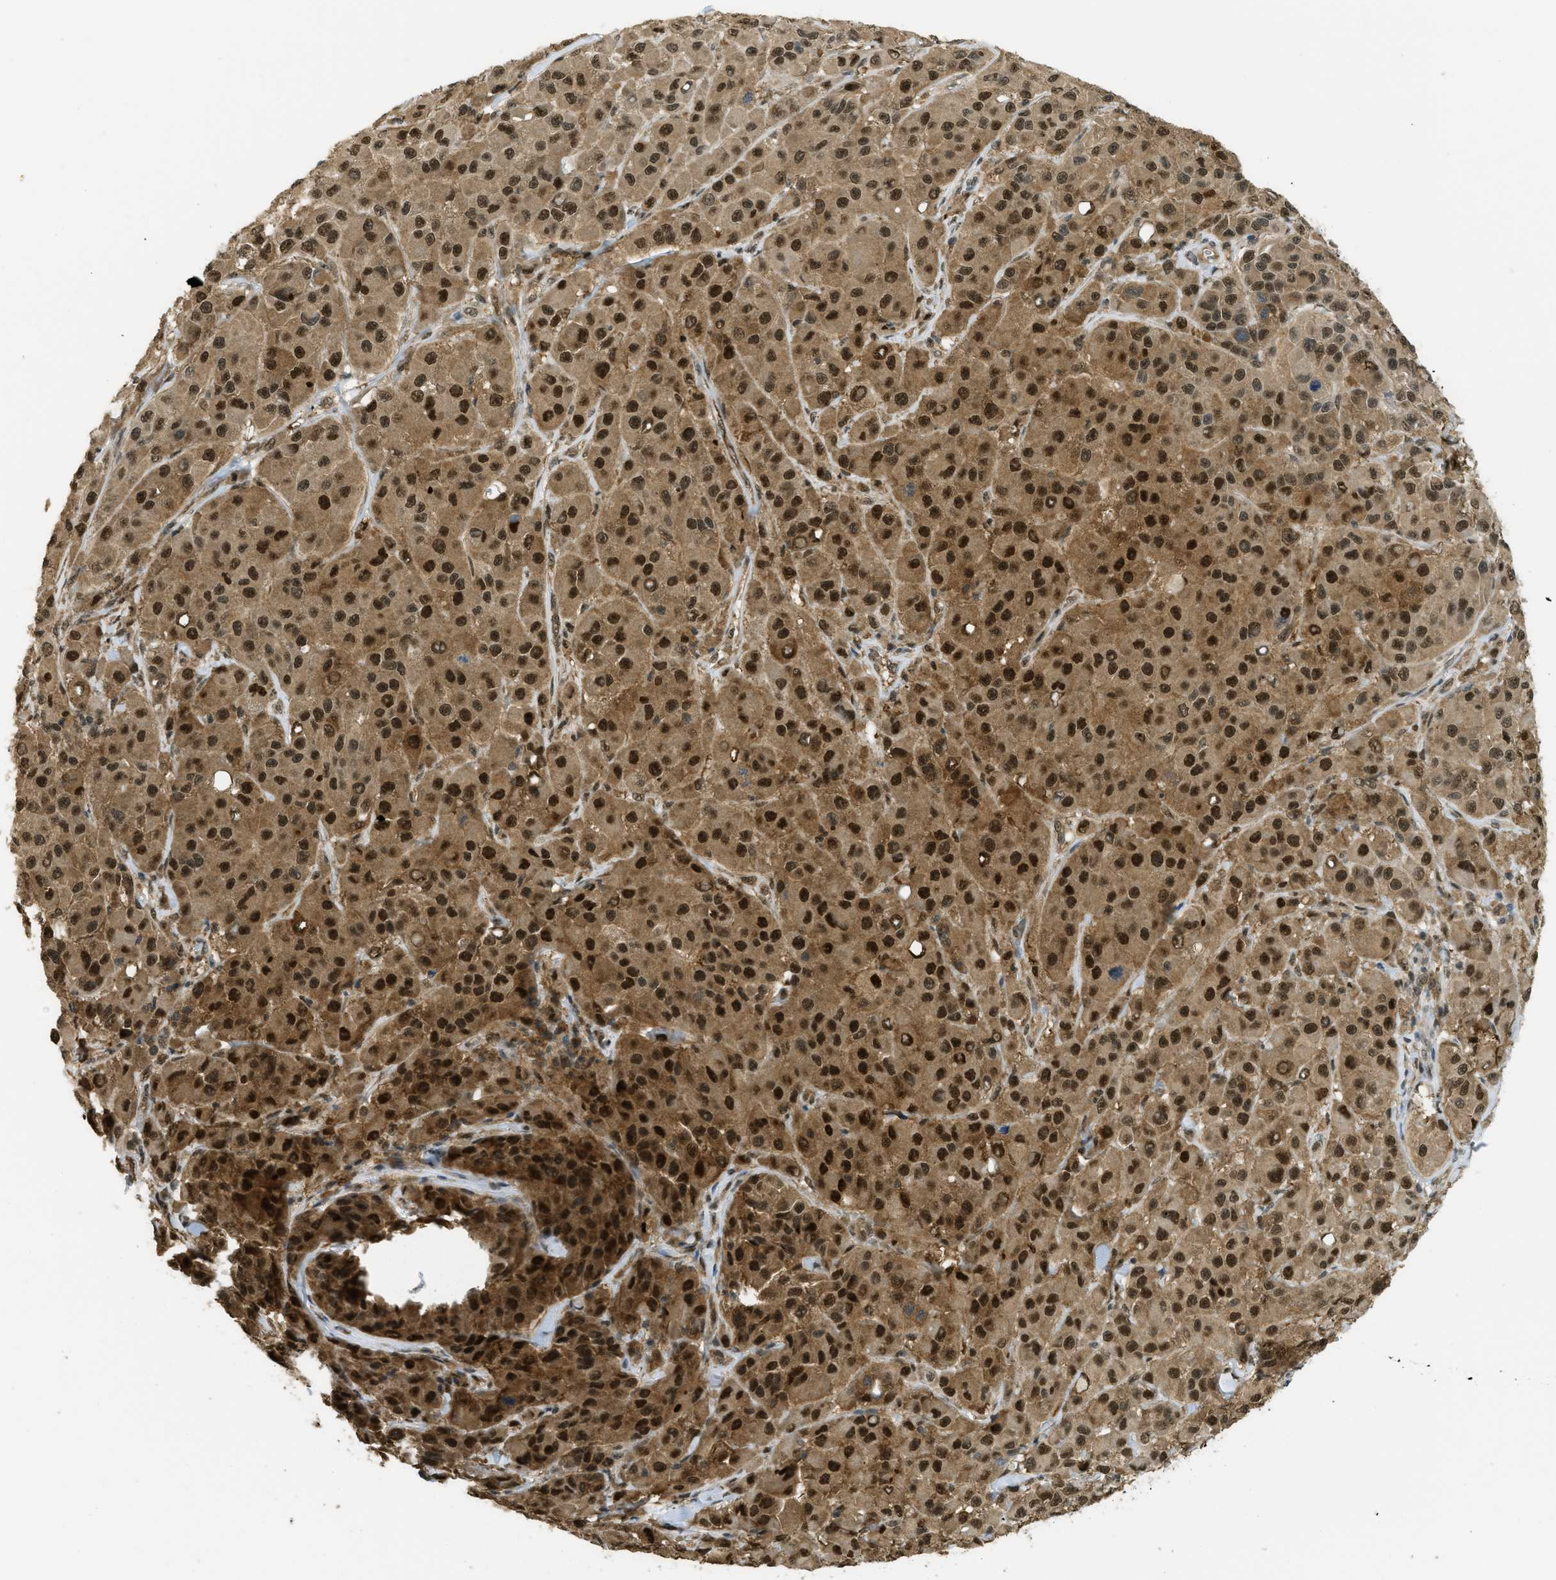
{"staining": {"intensity": "strong", "quantity": ">75%", "location": "cytoplasmic/membranous"}, "tissue": "melanoma", "cell_type": "Tumor cells", "image_type": "cancer", "snomed": [{"axis": "morphology", "description": "Malignant melanoma, NOS"}, {"axis": "topography", "description": "Skin"}], "caption": "A high-resolution photomicrograph shows immunohistochemistry (IHC) staining of malignant melanoma, which displays strong cytoplasmic/membranous staining in approximately >75% of tumor cells.", "gene": "PSMC5", "patient": {"sex": "male", "age": 84}}